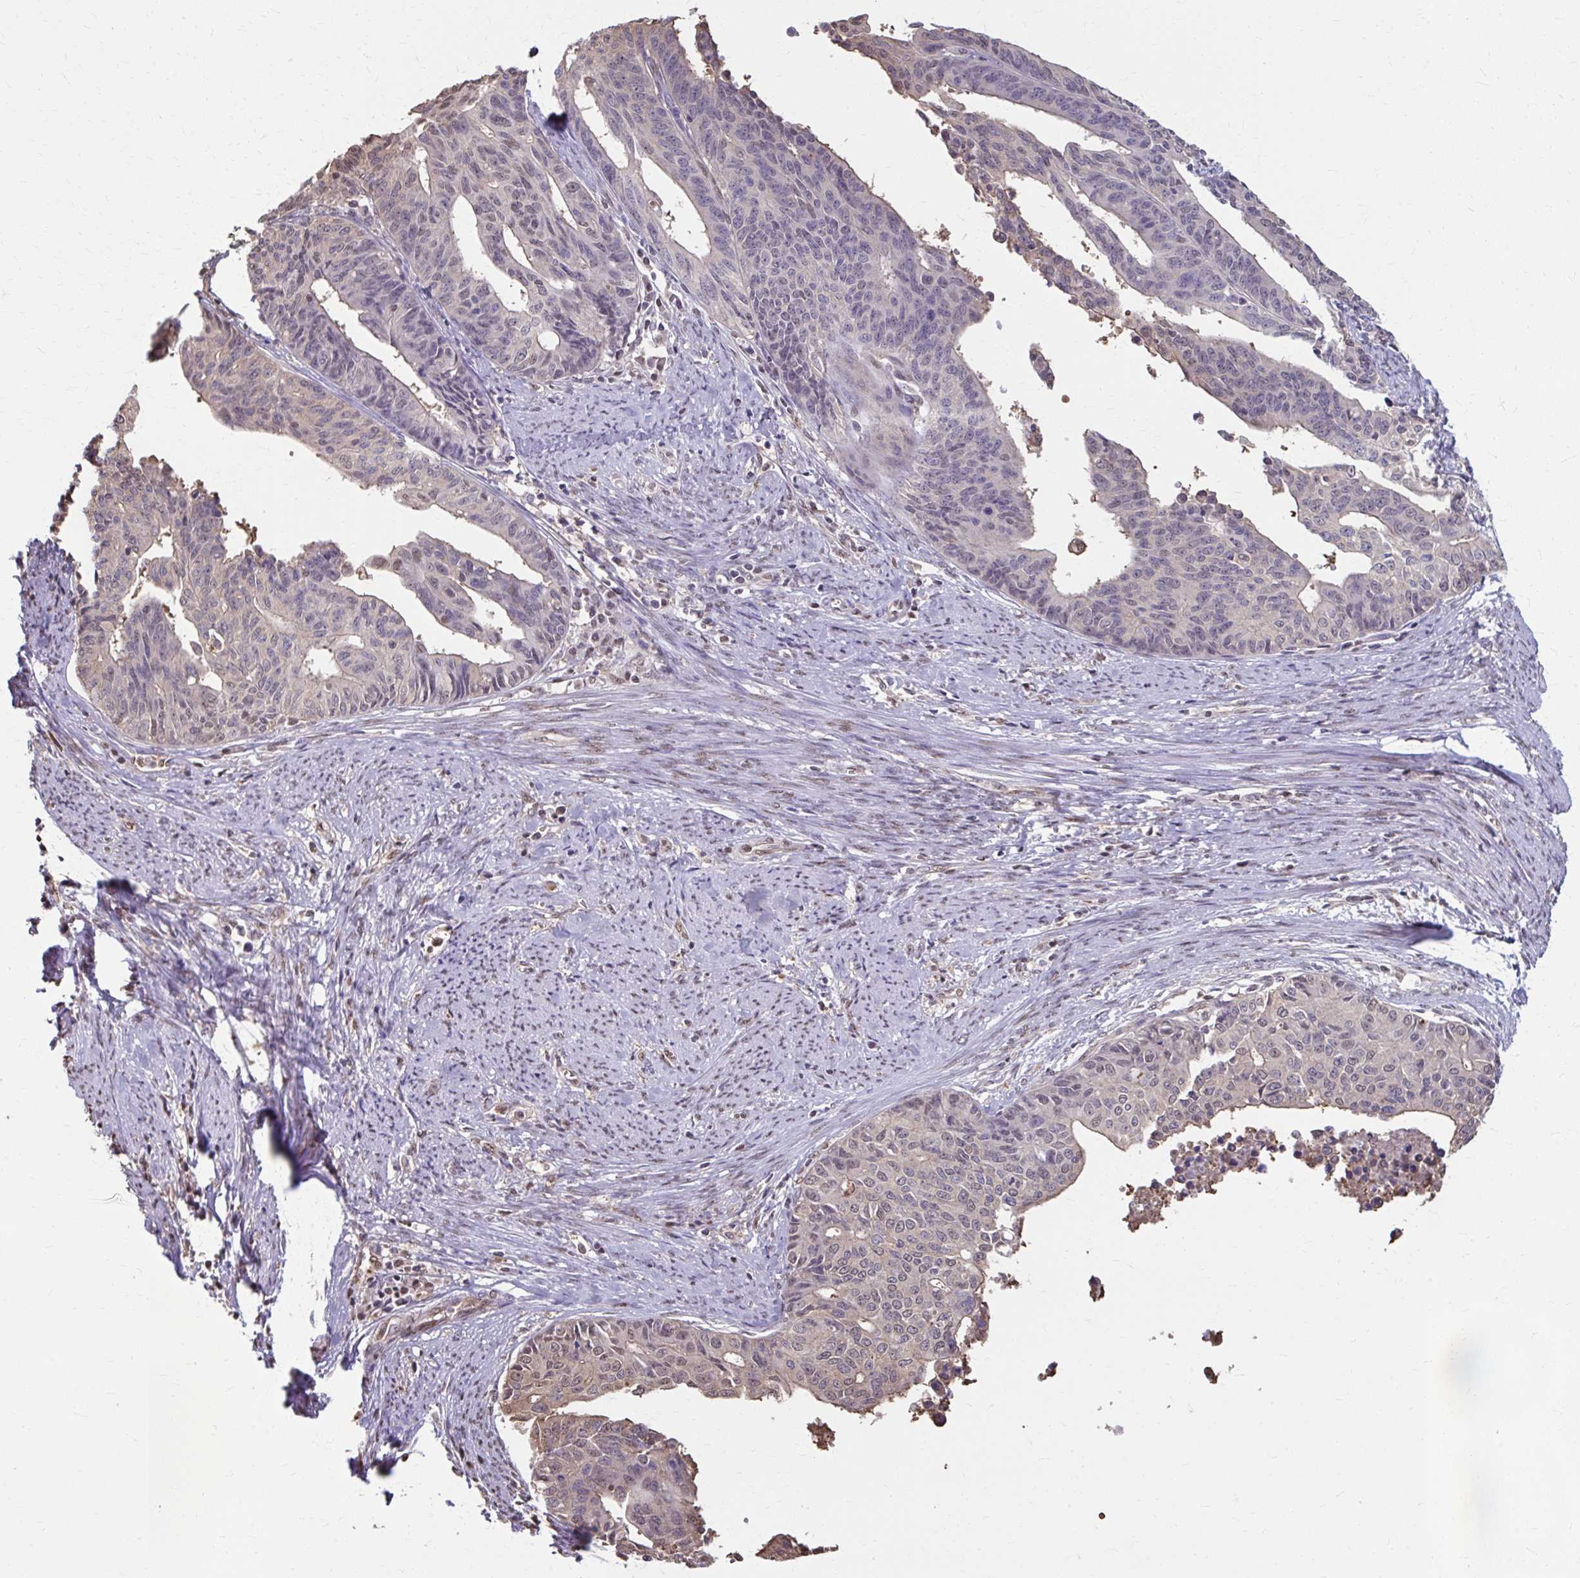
{"staining": {"intensity": "weak", "quantity": "<25%", "location": "cytoplasmic/membranous,nuclear"}, "tissue": "endometrial cancer", "cell_type": "Tumor cells", "image_type": "cancer", "snomed": [{"axis": "morphology", "description": "Adenocarcinoma, NOS"}, {"axis": "topography", "description": "Endometrium"}], "caption": "A photomicrograph of human adenocarcinoma (endometrial) is negative for staining in tumor cells.", "gene": "ING4", "patient": {"sex": "female", "age": 65}}